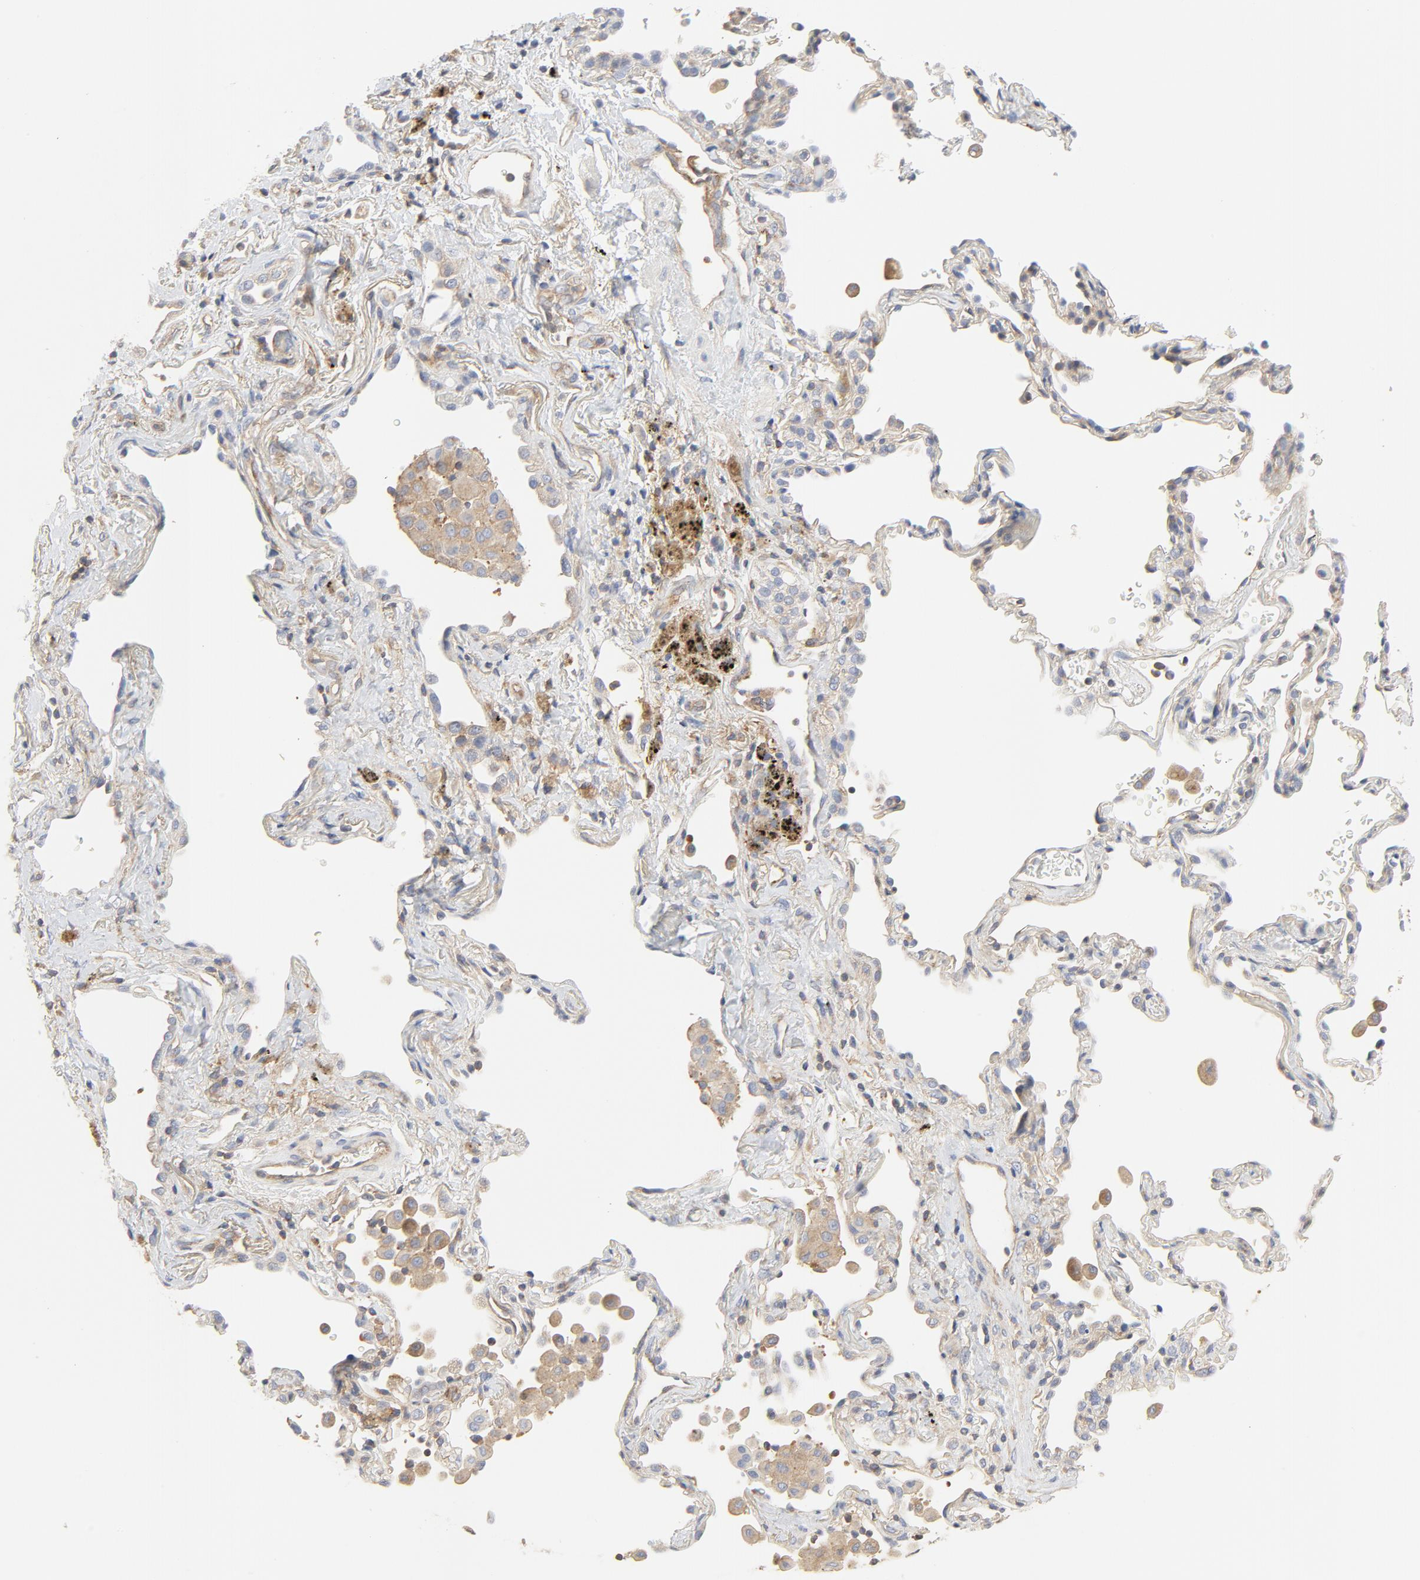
{"staining": {"intensity": "weak", "quantity": "25%-75%", "location": "cytoplasmic/membranous"}, "tissue": "lung cancer", "cell_type": "Tumor cells", "image_type": "cancer", "snomed": [{"axis": "morphology", "description": "Squamous cell carcinoma, NOS"}, {"axis": "topography", "description": "Lung"}], "caption": "Tumor cells reveal low levels of weak cytoplasmic/membranous positivity in about 25%-75% of cells in human lung cancer.", "gene": "RABEP1", "patient": {"sex": "female", "age": 67}}